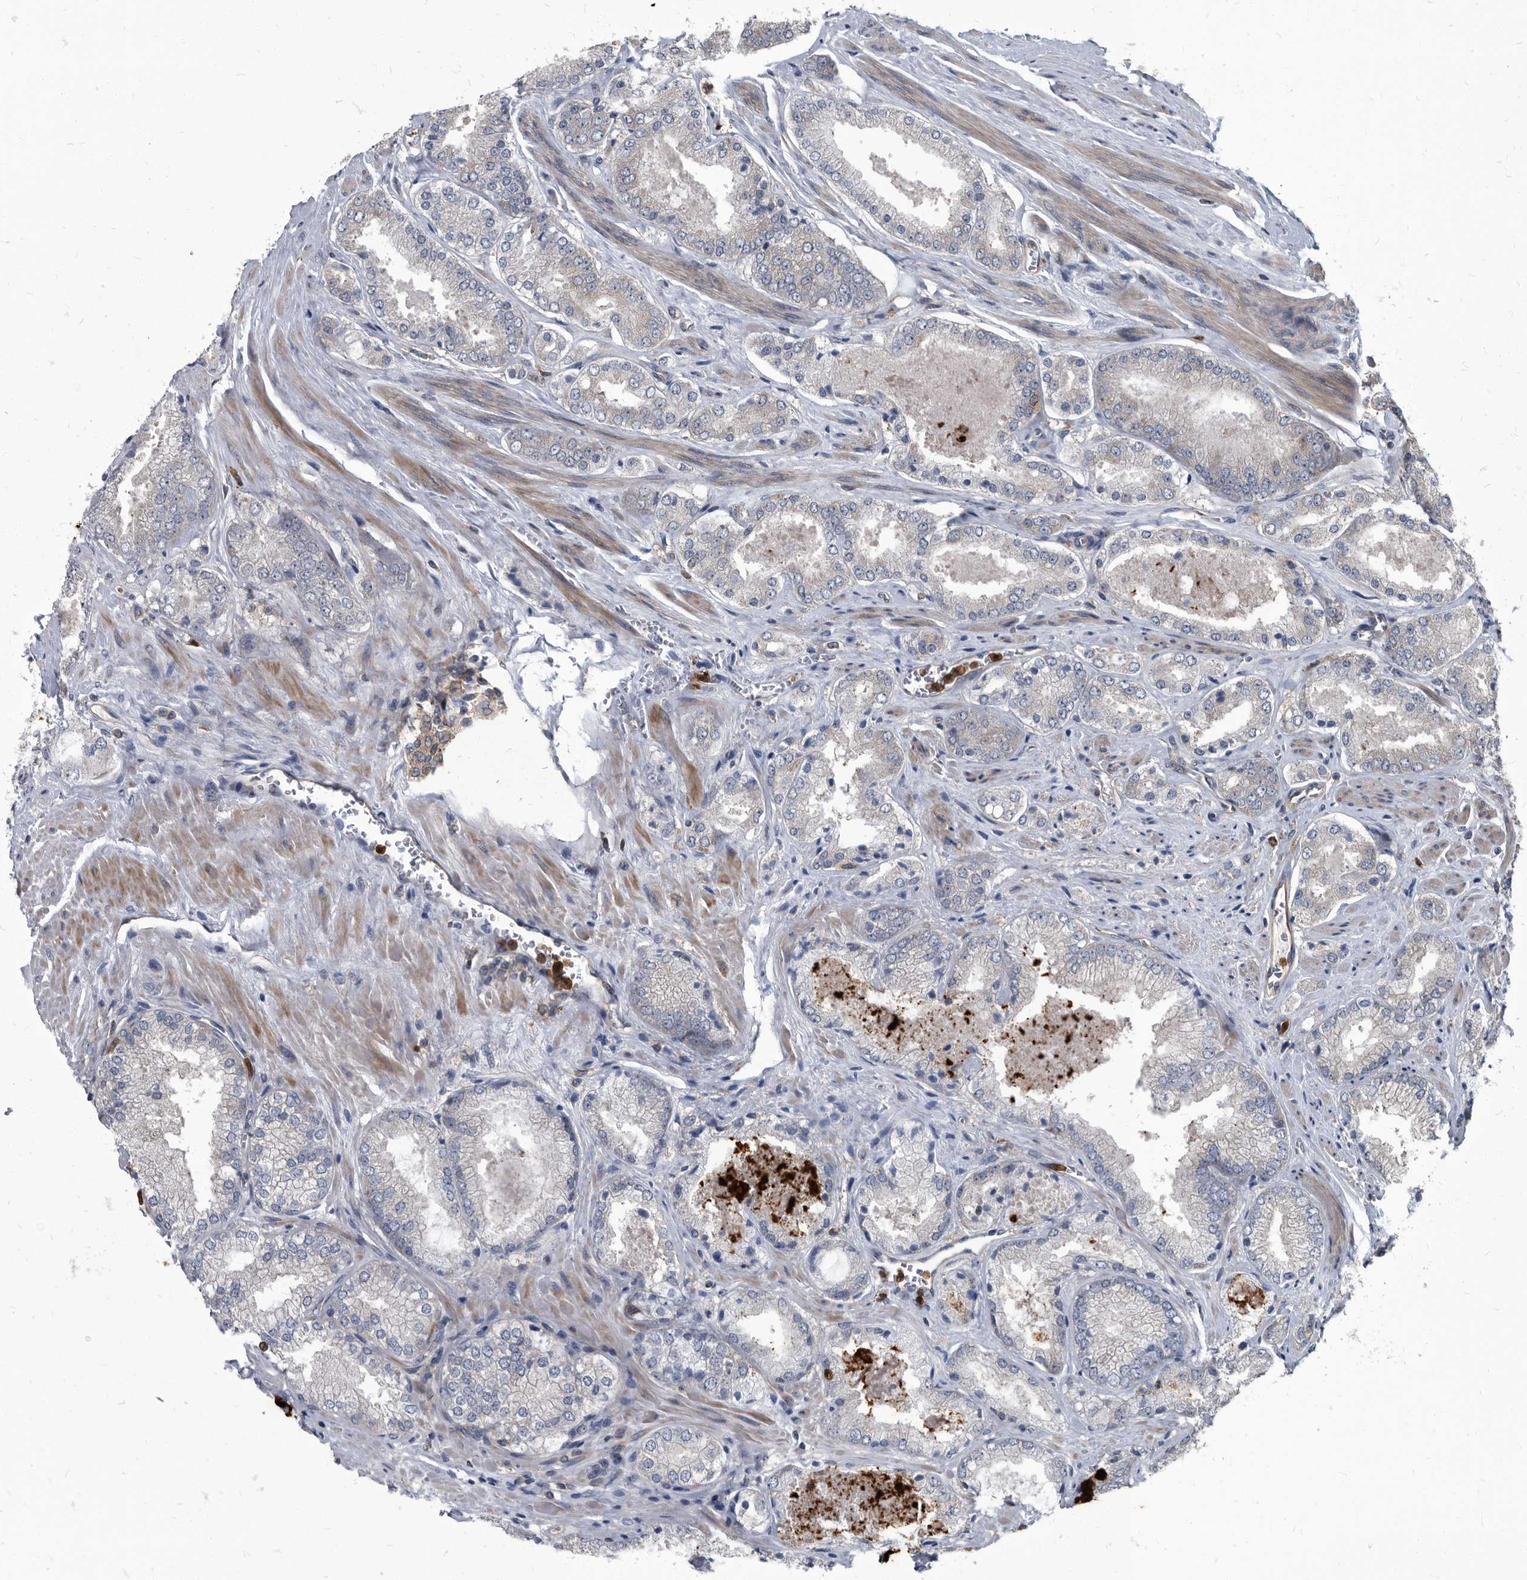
{"staining": {"intensity": "negative", "quantity": "none", "location": "none"}, "tissue": "prostate cancer", "cell_type": "Tumor cells", "image_type": "cancer", "snomed": [{"axis": "morphology", "description": "Adenocarcinoma, High grade"}, {"axis": "topography", "description": "Prostate"}], "caption": "Tumor cells show no significant protein expression in prostate cancer.", "gene": "CDV3", "patient": {"sex": "male", "age": 58}}